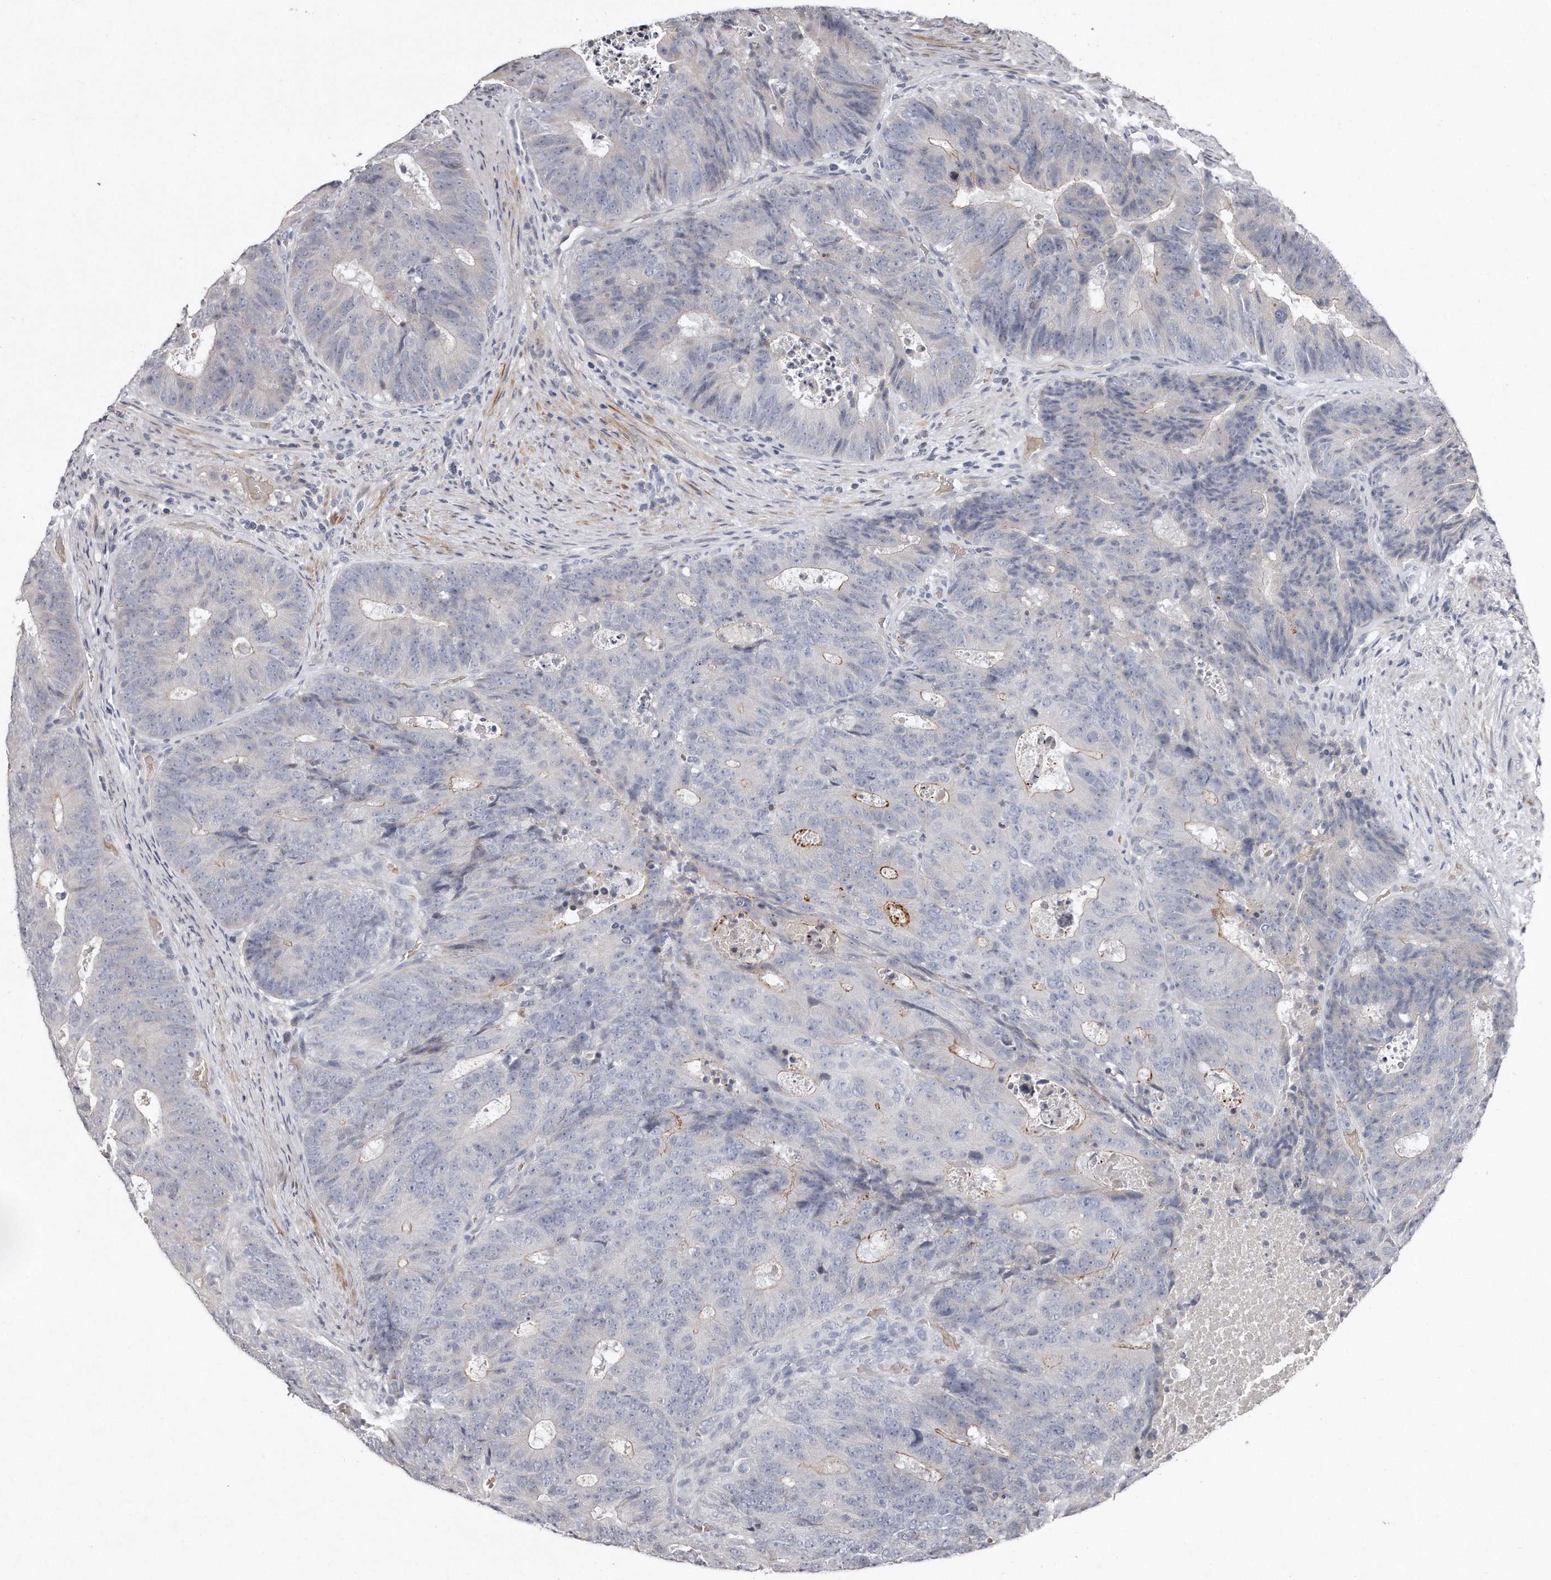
{"staining": {"intensity": "moderate", "quantity": "<25%", "location": "cytoplasmic/membranous"}, "tissue": "colorectal cancer", "cell_type": "Tumor cells", "image_type": "cancer", "snomed": [{"axis": "morphology", "description": "Adenocarcinoma, NOS"}, {"axis": "topography", "description": "Colon"}], "caption": "IHC photomicrograph of neoplastic tissue: colorectal cancer stained using IHC reveals low levels of moderate protein expression localized specifically in the cytoplasmic/membranous of tumor cells, appearing as a cytoplasmic/membranous brown color.", "gene": "TECR", "patient": {"sex": "male", "age": 87}}